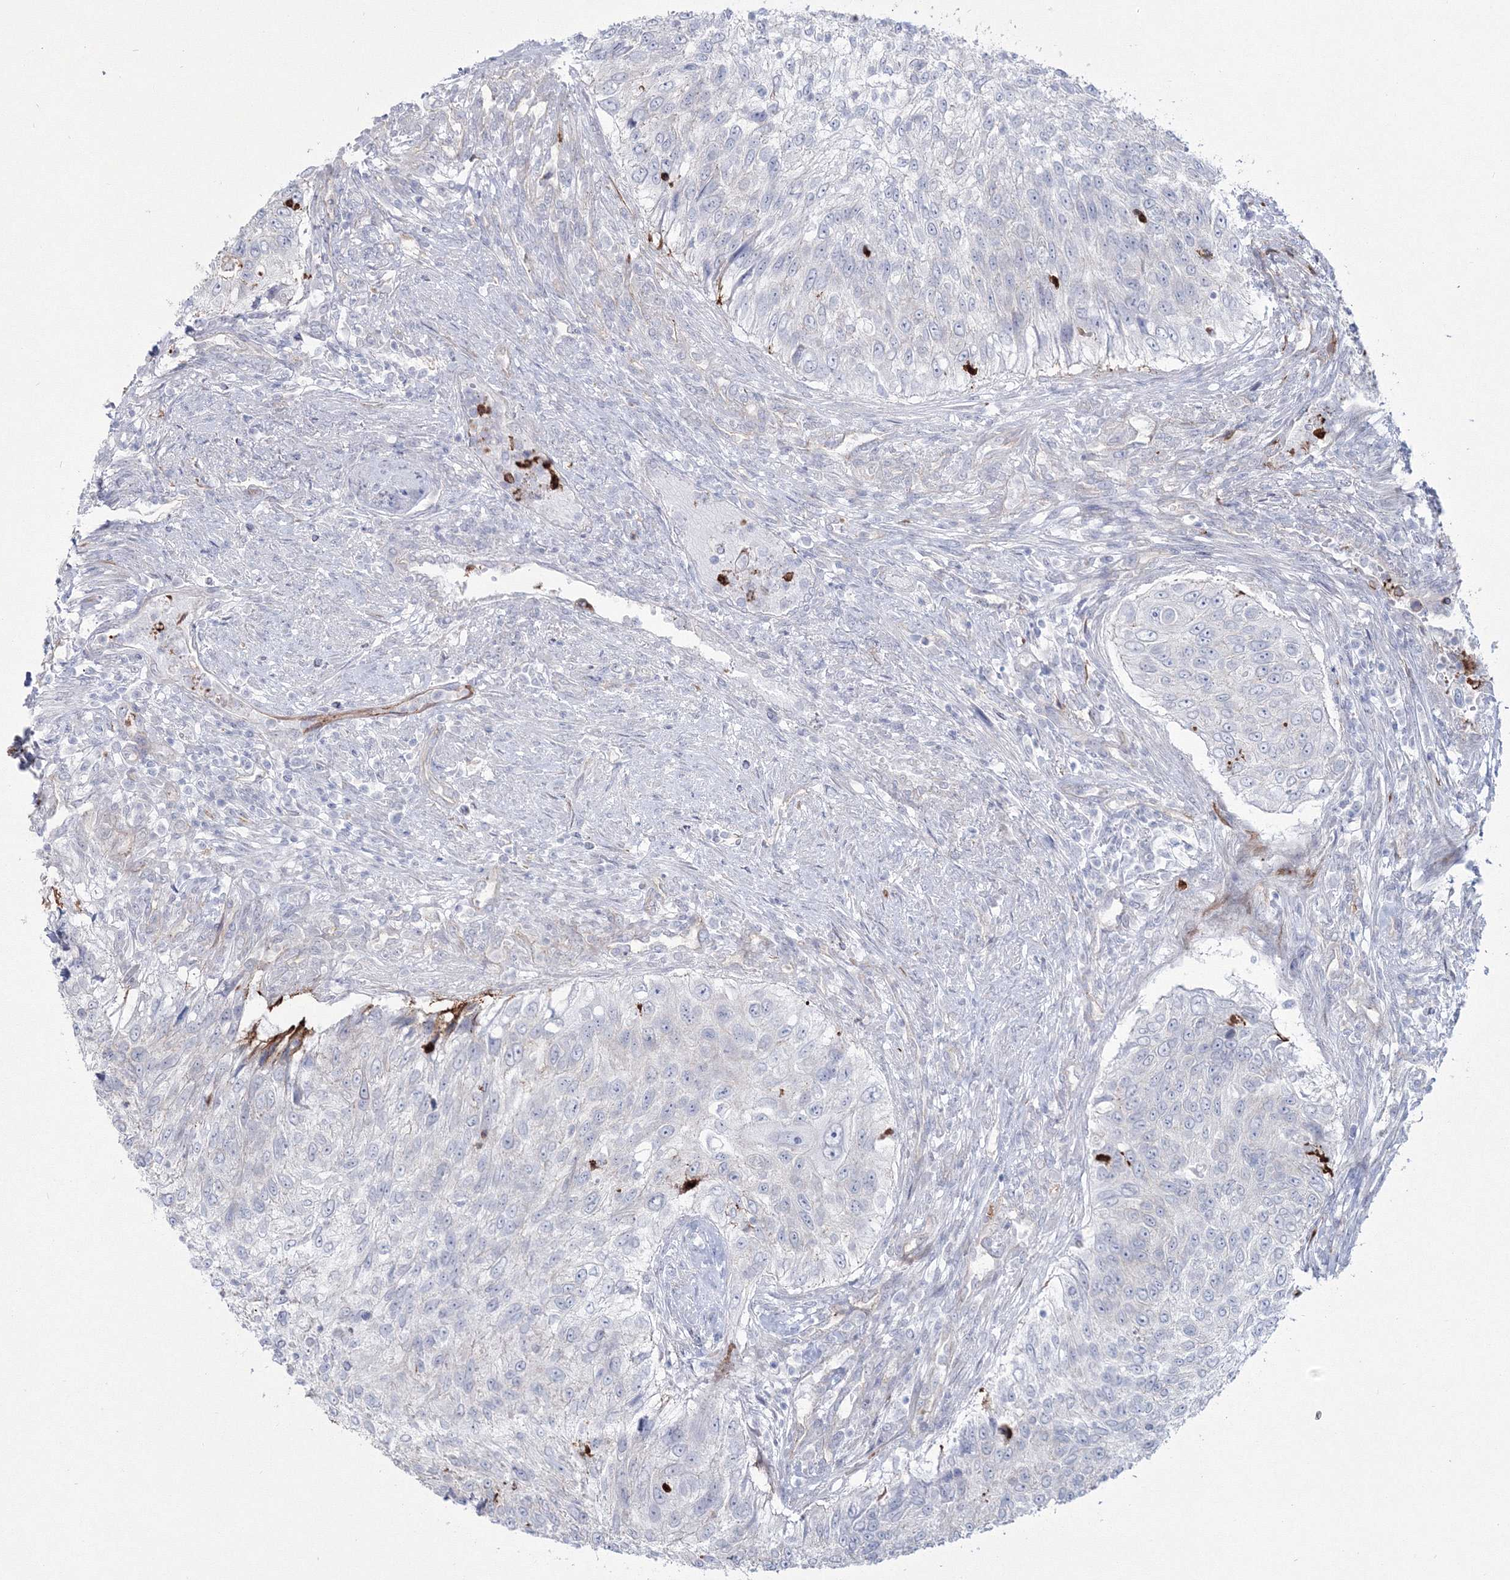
{"staining": {"intensity": "negative", "quantity": "none", "location": "none"}, "tissue": "urothelial cancer", "cell_type": "Tumor cells", "image_type": "cancer", "snomed": [{"axis": "morphology", "description": "Urothelial carcinoma, High grade"}, {"axis": "topography", "description": "Urinary bladder"}], "caption": "Tumor cells show no significant protein positivity in urothelial cancer.", "gene": "HYAL2", "patient": {"sex": "female", "age": 60}}